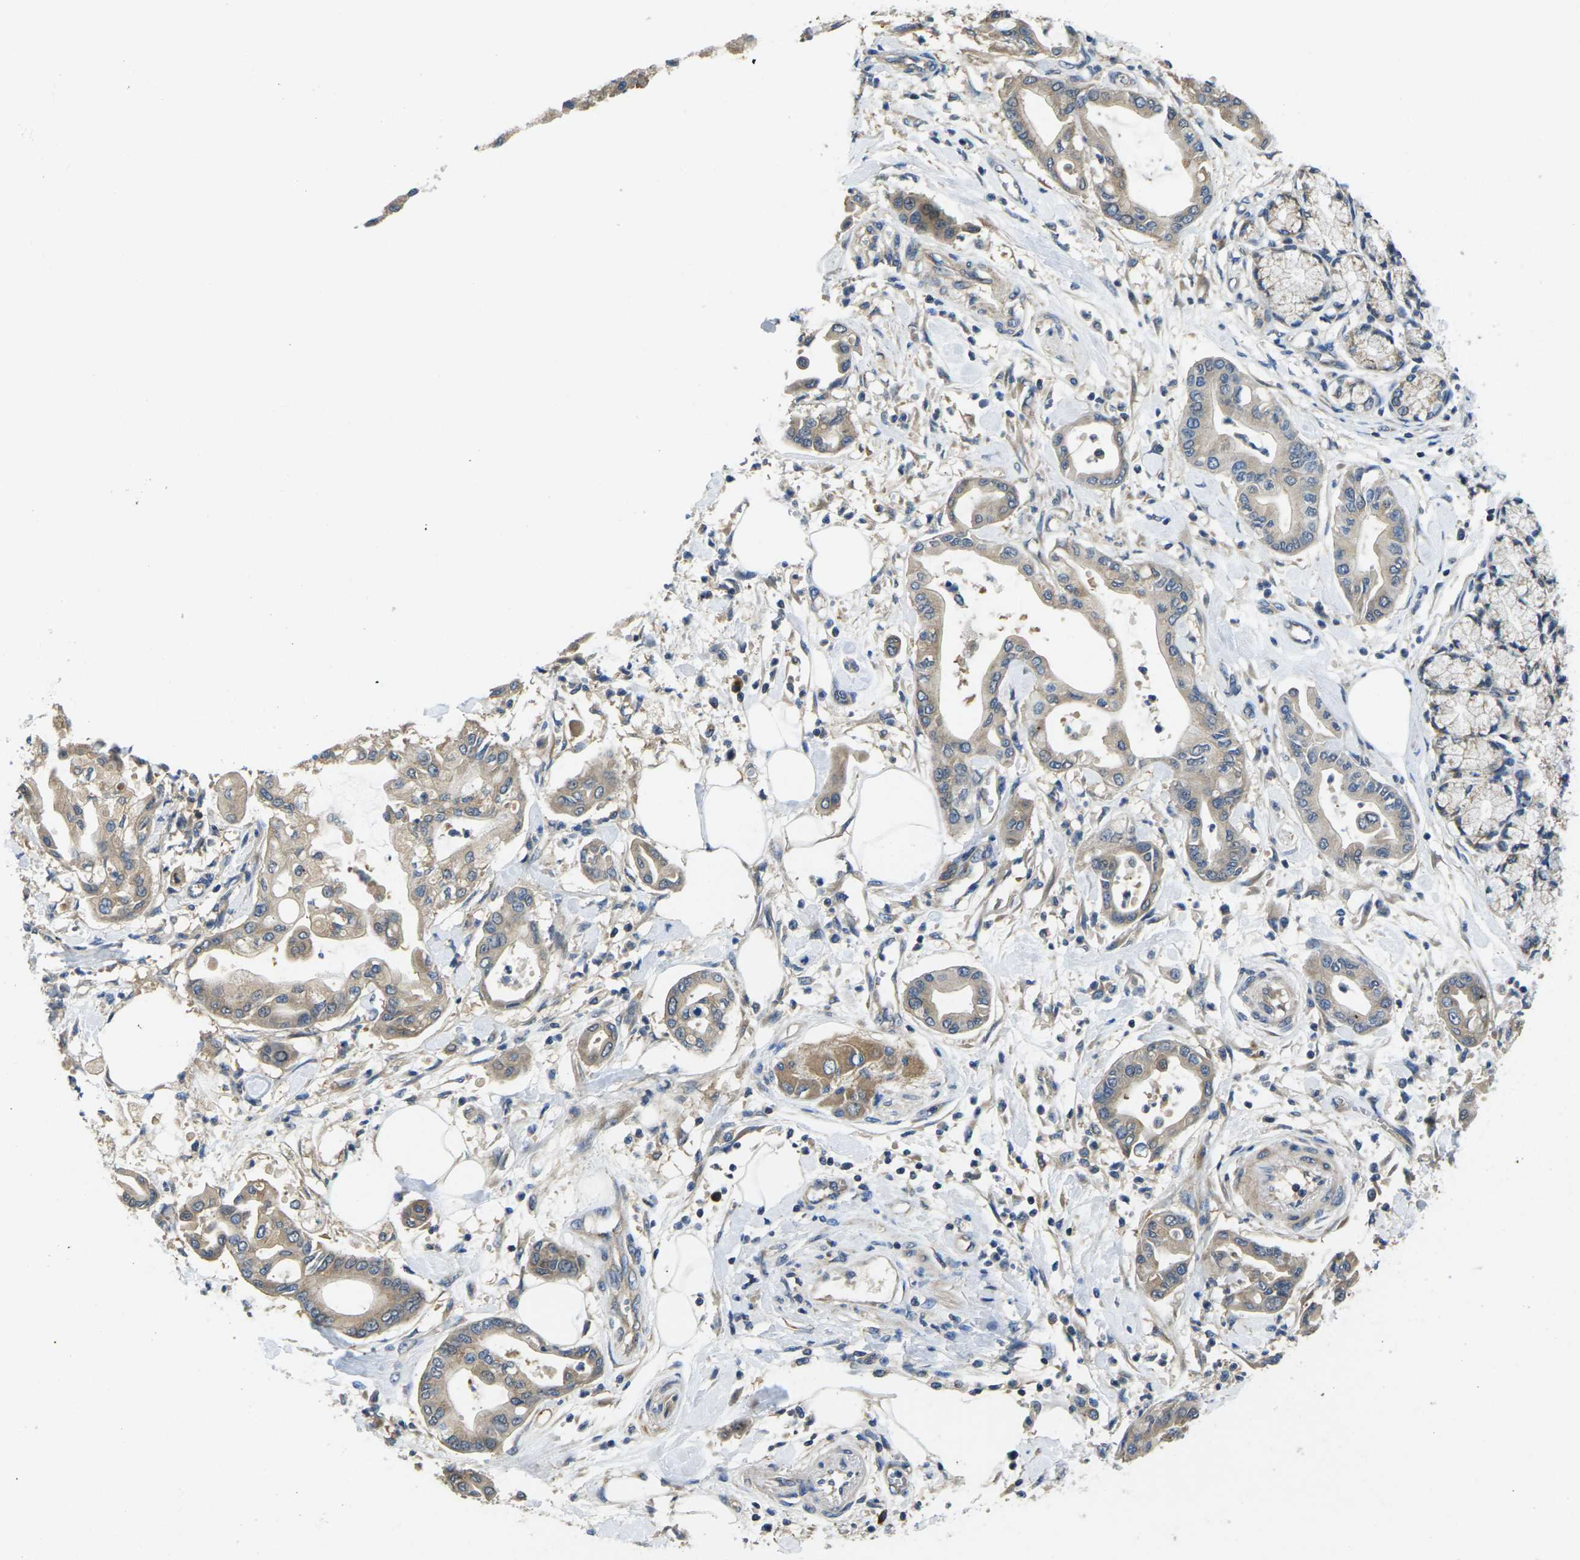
{"staining": {"intensity": "weak", "quantity": "25%-75%", "location": "cytoplasmic/membranous"}, "tissue": "pancreatic cancer", "cell_type": "Tumor cells", "image_type": "cancer", "snomed": [{"axis": "morphology", "description": "Adenocarcinoma, NOS"}, {"axis": "morphology", "description": "Adenocarcinoma, metastatic, NOS"}, {"axis": "topography", "description": "Lymph node"}, {"axis": "topography", "description": "Pancreas"}, {"axis": "topography", "description": "Duodenum"}], "caption": "Brown immunohistochemical staining in pancreatic adenocarcinoma shows weak cytoplasmic/membranous staining in about 25%-75% of tumor cells.", "gene": "TMCC2", "patient": {"sex": "female", "age": 64}}